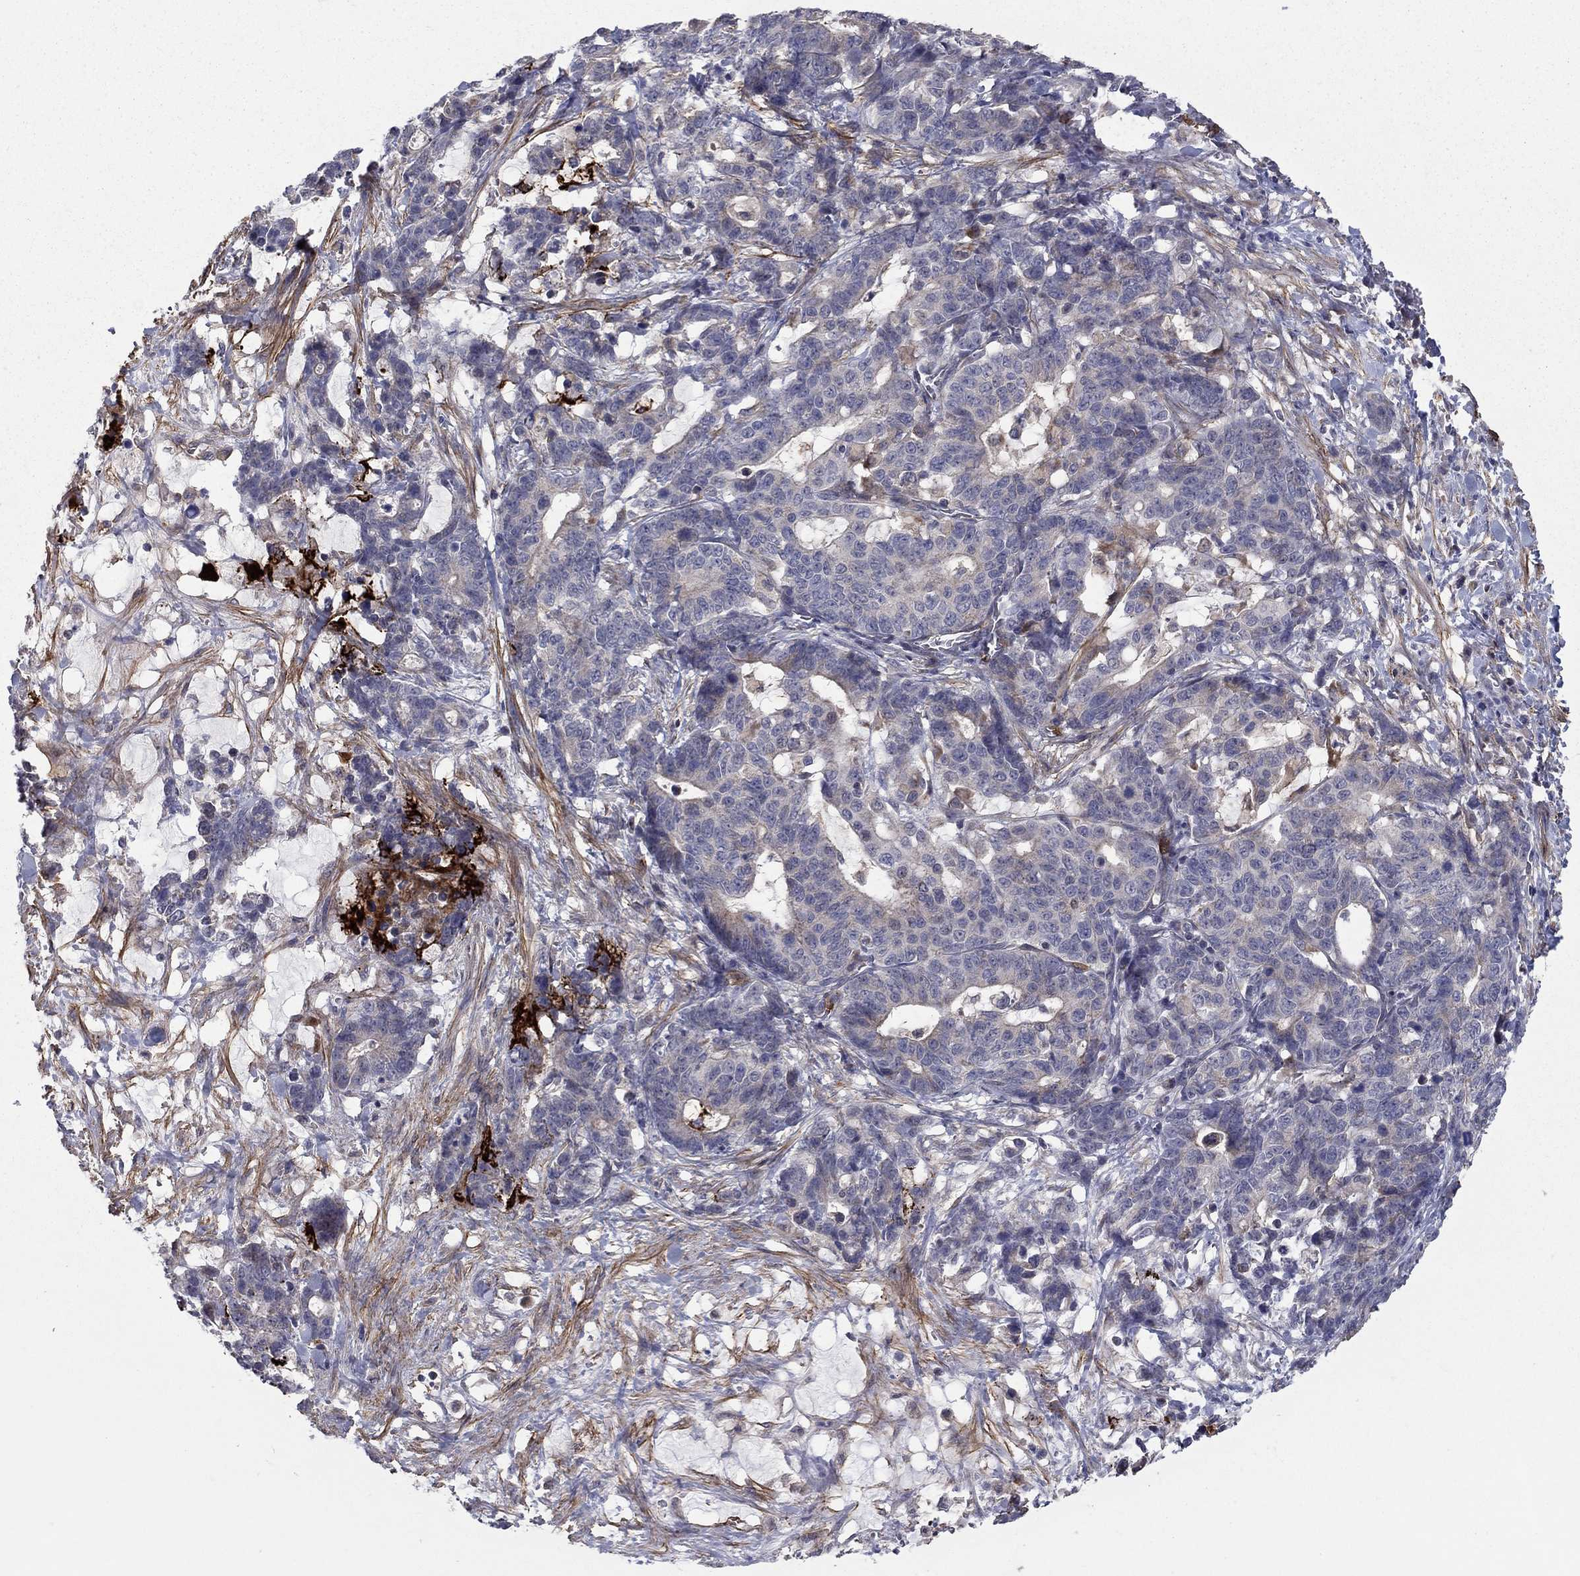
{"staining": {"intensity": "negative", "quantity": "none", "location": "none"}, "tissue": "stomach cancer", "cell_type": "Tumor cells", "image_type": "cancer", "snomed": [{"axis": "morphology", "description": "Normal tissue, NOS"}, {"axis": "morphology", "description": "Adenocarcinoma, NOS"}, {"axis": "topography", "description": "Stomach"}], "caption": "Tumor cells show no significant positivity in stomach cancer.", "gene": "DOP1B", "patient": {"sex": "female", "age": 64}}